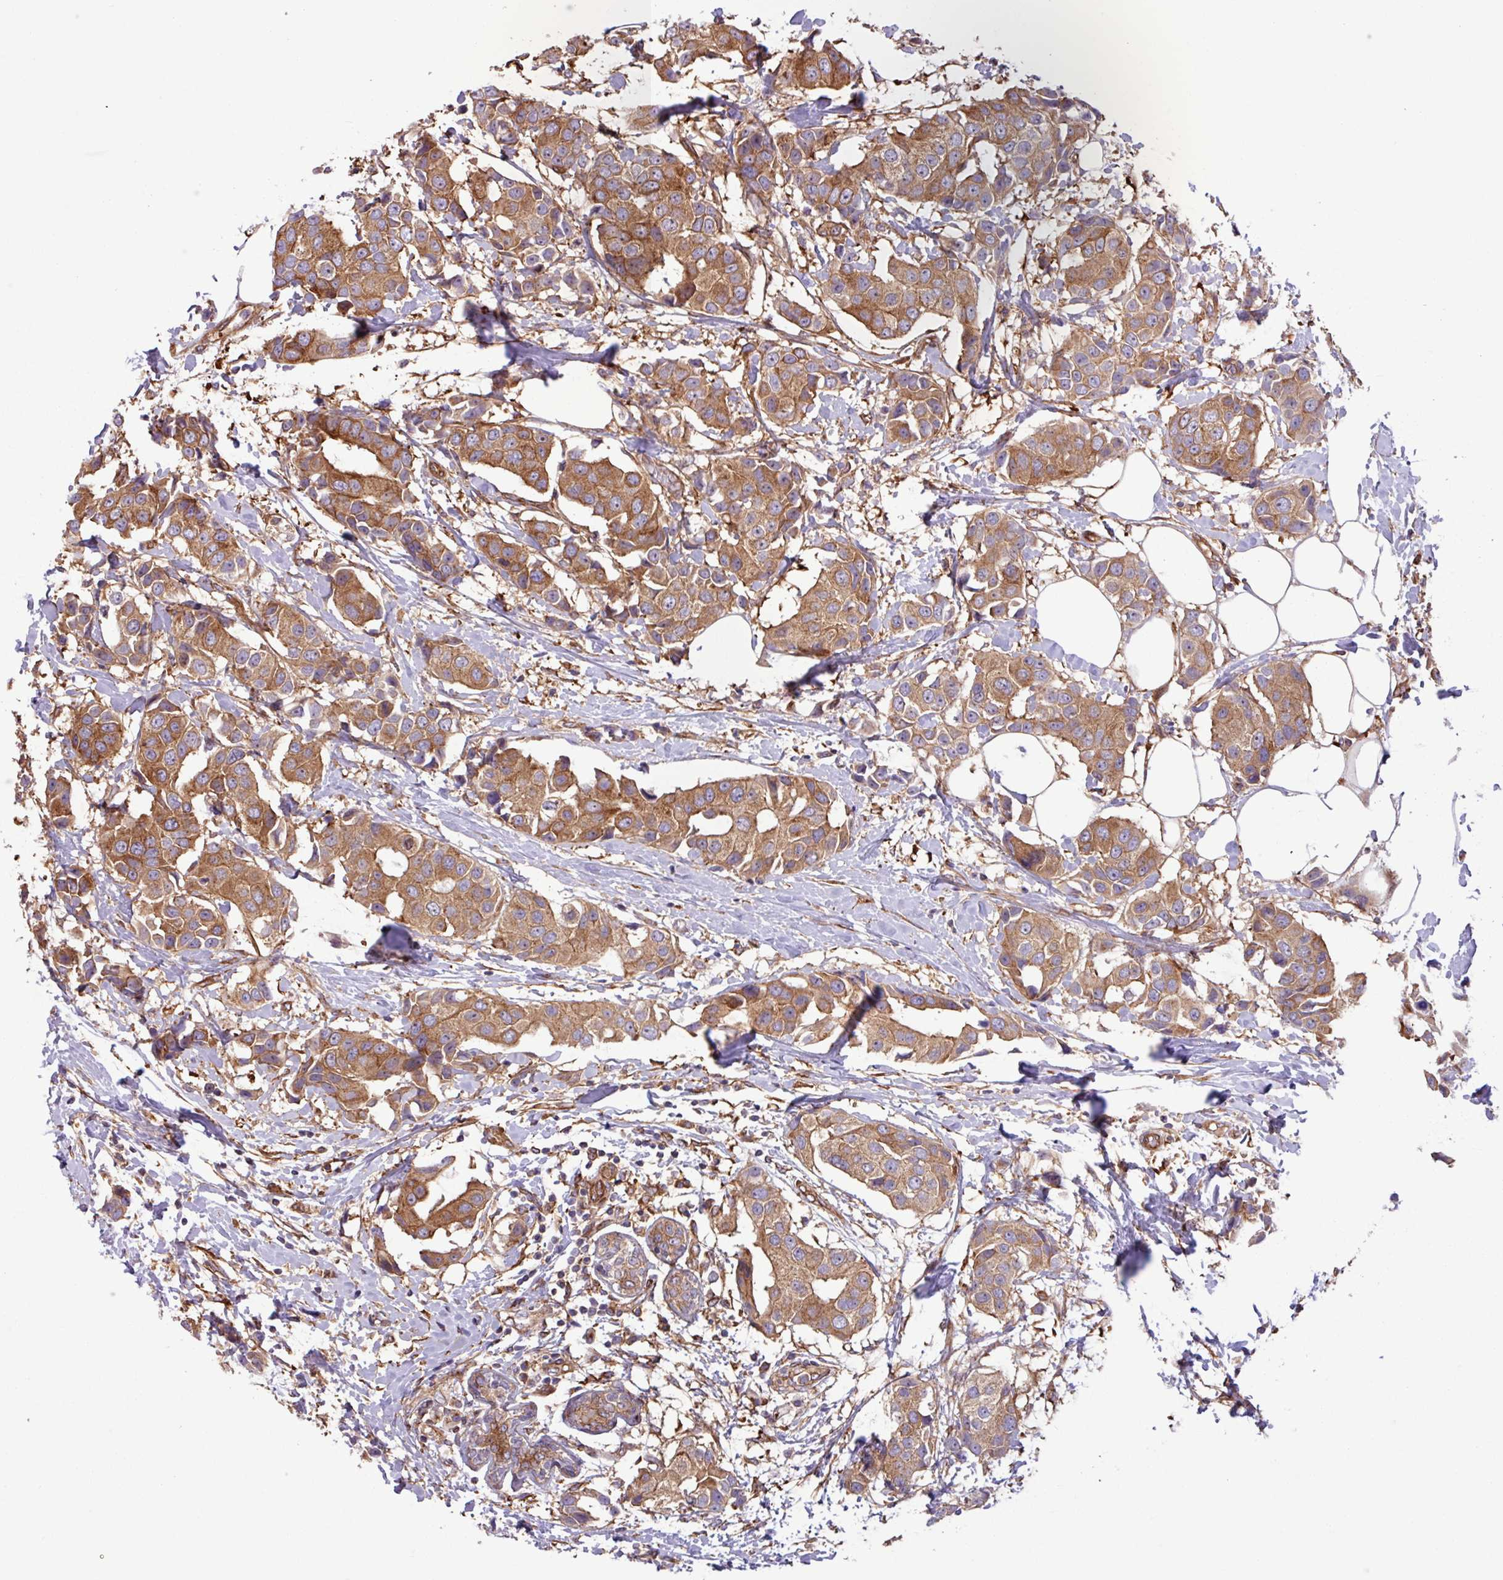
{"staining": {"intensity": "moderate", "quantity": ">75%", "location": "cytoplasmic/membranous"}, "tissue": "breast cancer", "cell_type": "Tumor cells", "image_type": "cancer", "snomed": [{"axis": "morphology", "description": "Normal tissue, NOS"}, {"axis": "morphology", "description": "Duct carcinoma"}, {"axis": "topography", "description": "Breast"}], "caption": "This micrograph displays breast intraductal carcinoma stained with IHC to label a protein in brown. The cytoplasmic/membranous of tumor cells show moderate positivity for the protein. Nuclei are counter-stained blue.", "gene": "ZNF300", "patient": {"sex": "female", "age": 39}}